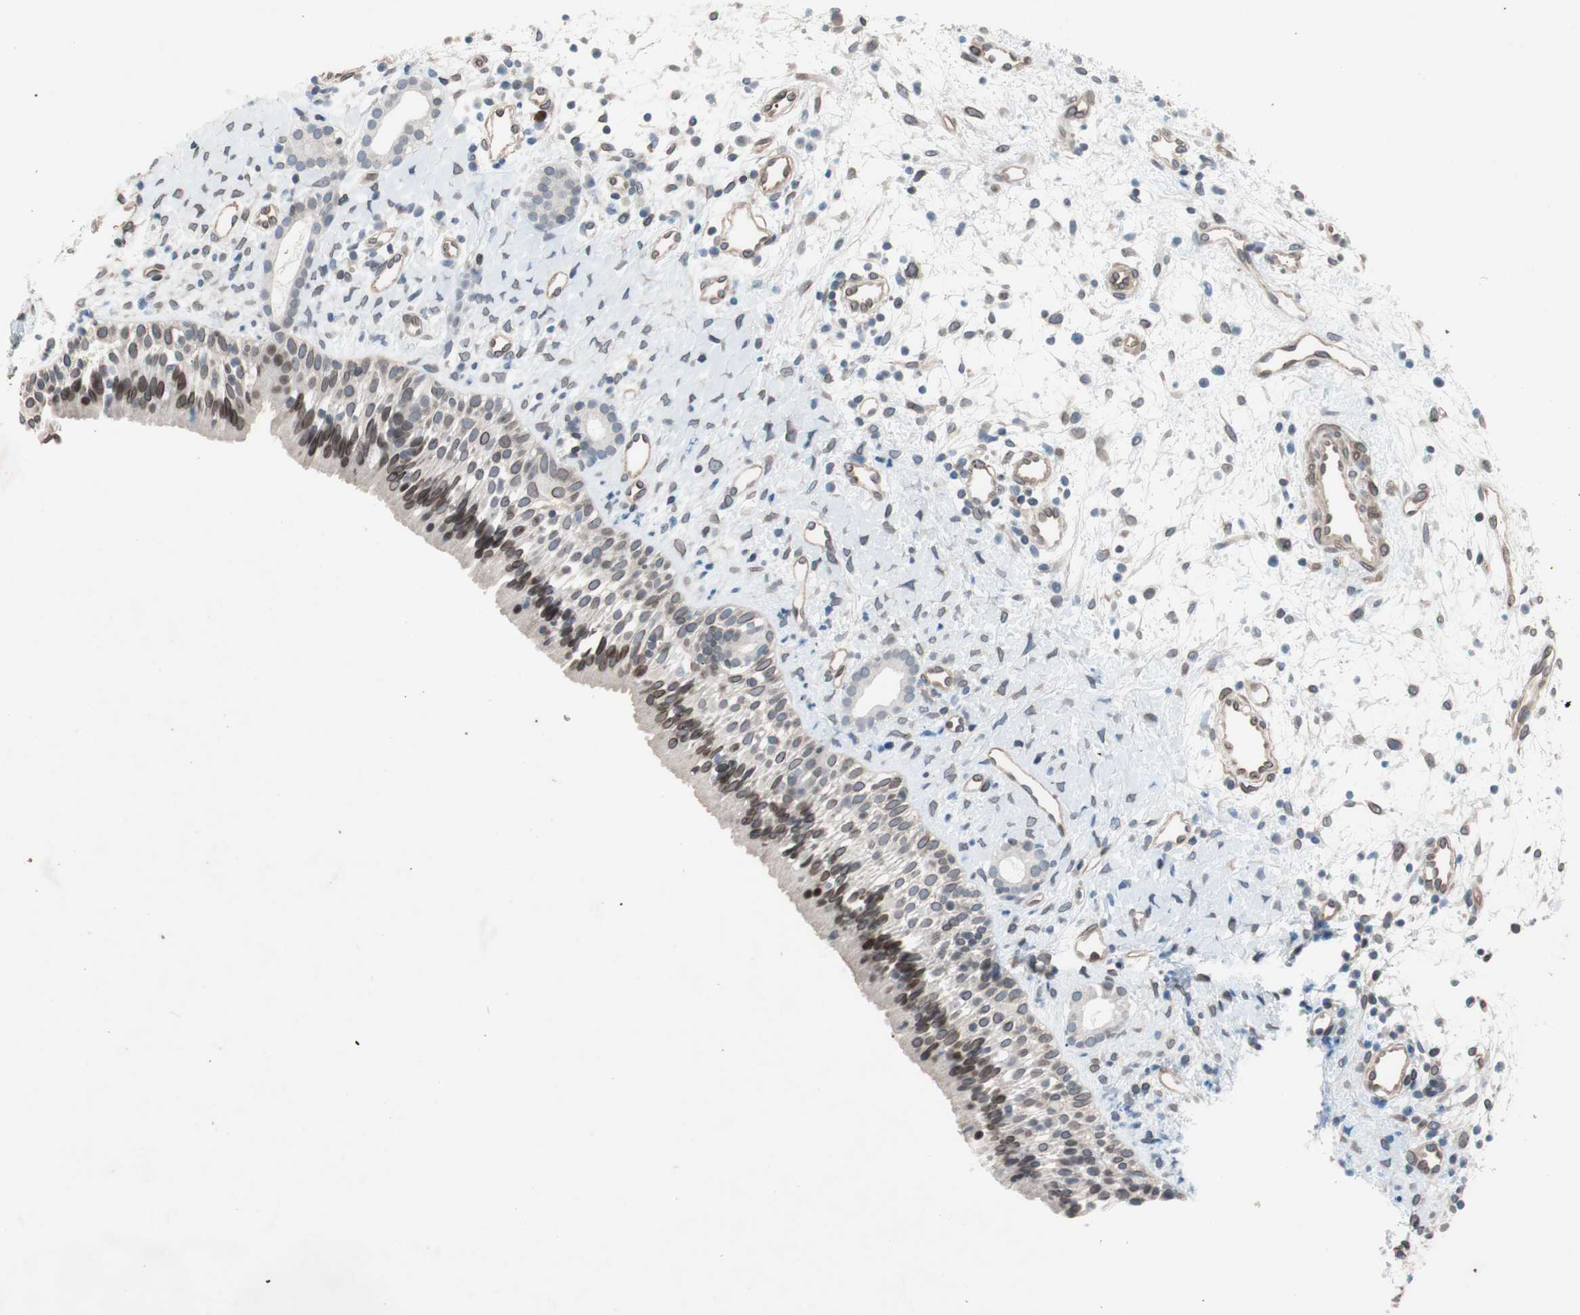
{"staining": {"intensity": "moderate", "quantity": "25%-75%", "location": "cytoplasmic/membranous,nuclear"}, "tissue": "nasopharynx", "cell_type": "Respiratory epithelial cells", "image_type": "normal", "snomed": [{"axis": "morphology", "description": "Normal tissue, NOS"}, {"axis": "topography", "description": "Nasopharynx"}], "caption": "Immunohistochemistry image of benign nasopharynx: nasopharynx stained using IHC reveals medium levels of moderate protein expression localized specifically in the cytoplasmic/membranous,nuclear of respiratory epithelial cells, appearing as a cytoplasmic/membranous,nuclear brown color.", "gene": "ARNT2", "patient": {"sex": "male", "age": 22}}